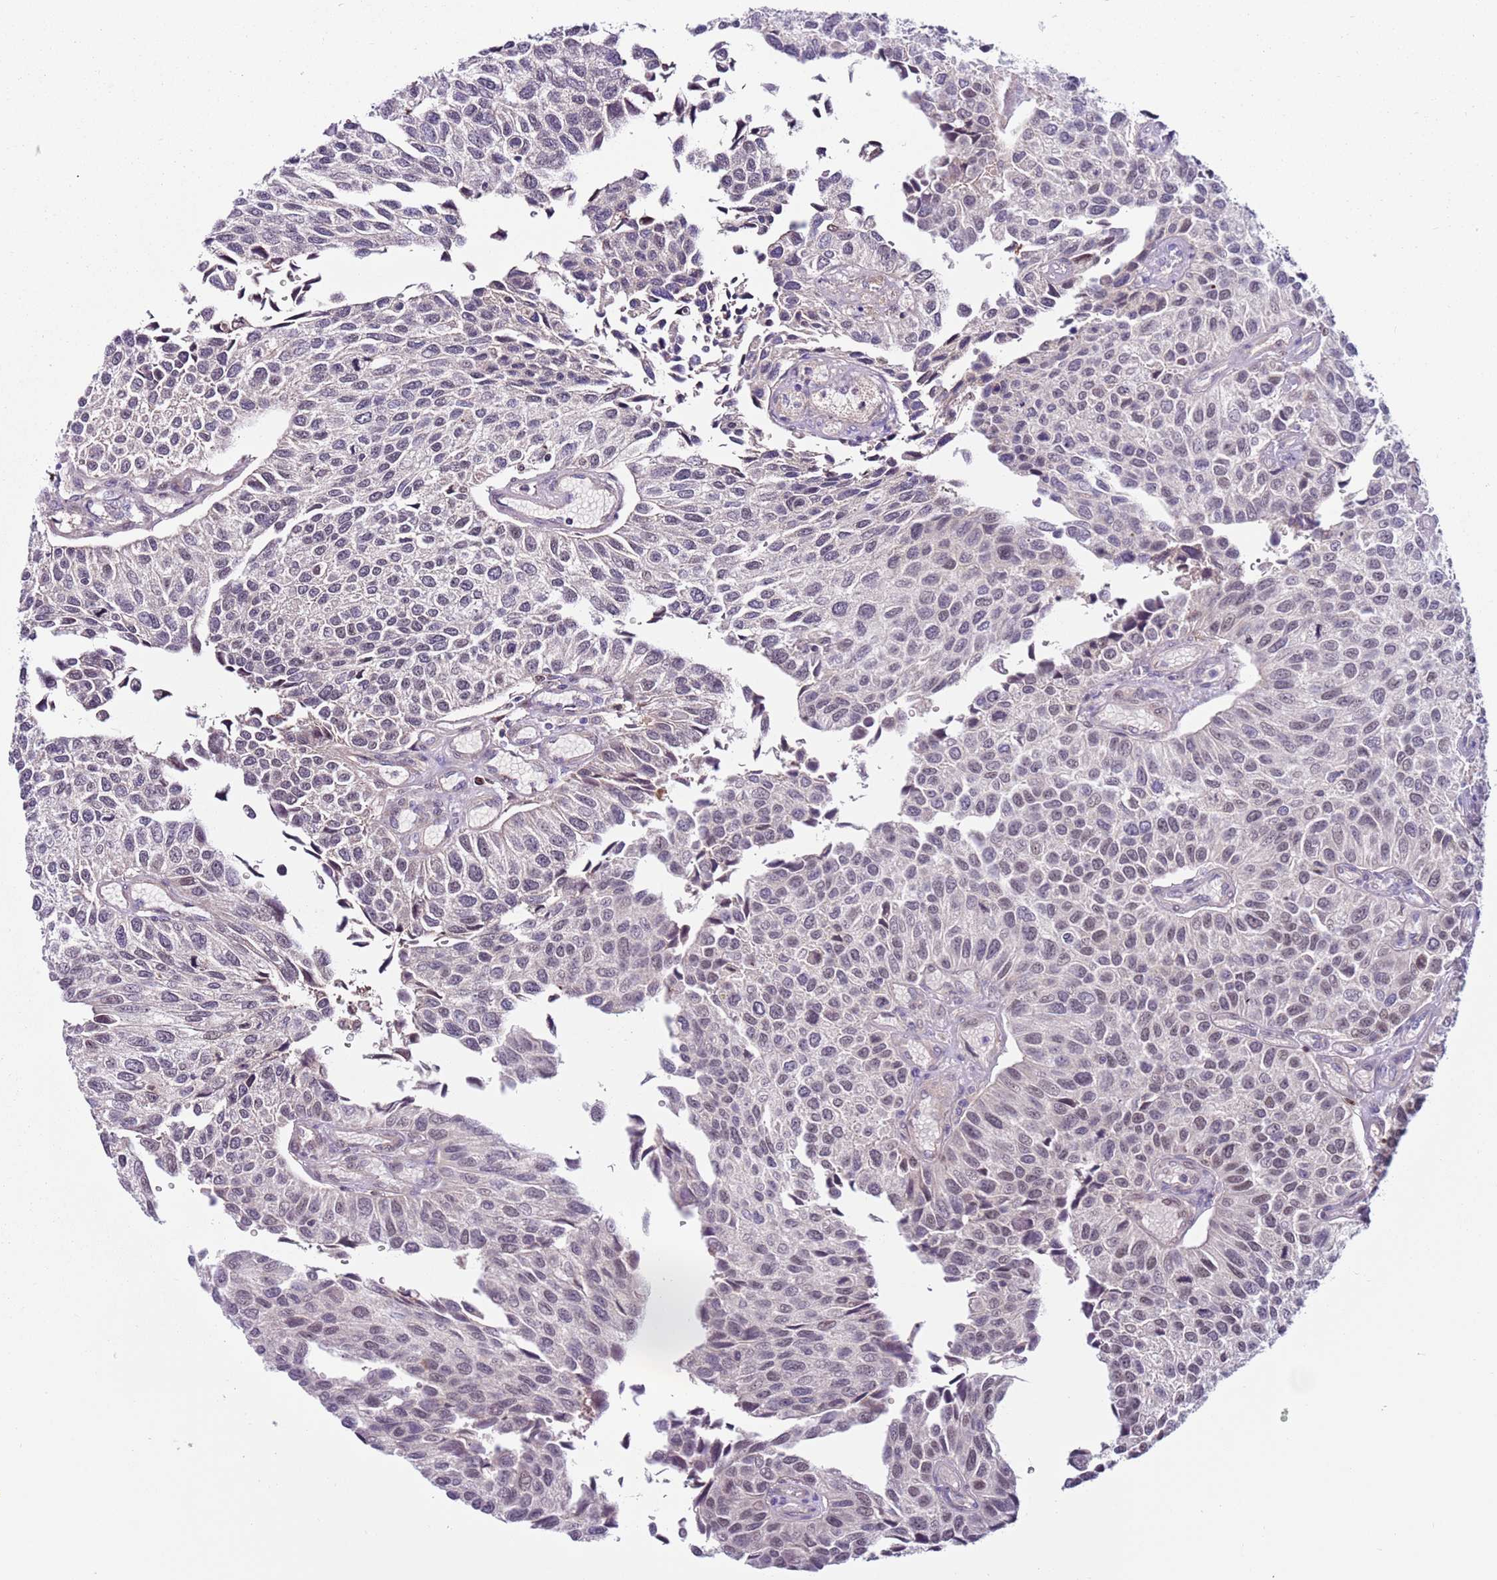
{"staining": {"intensity": "moderate", "quantity": "<25%", "location": "nuclear"}, "tissue": "urothelial cancer", "cell_type": "Tumor cells", "image_type": "cancer", "snomed": [{"axis": "morphology", "description": "Urothelial carcinoma, NOS"}, {"axis": "topography", "description": "Urinary bladder"}], "caption": "A photomicrograph showing moderate nuclear staining in approximately <25% of tumor cells in transitional cell carcinoma, as visualized by brown immunohistochemical staining.", "gene": "RMND5B", "patient": {"sex": "male", "age": 55}}